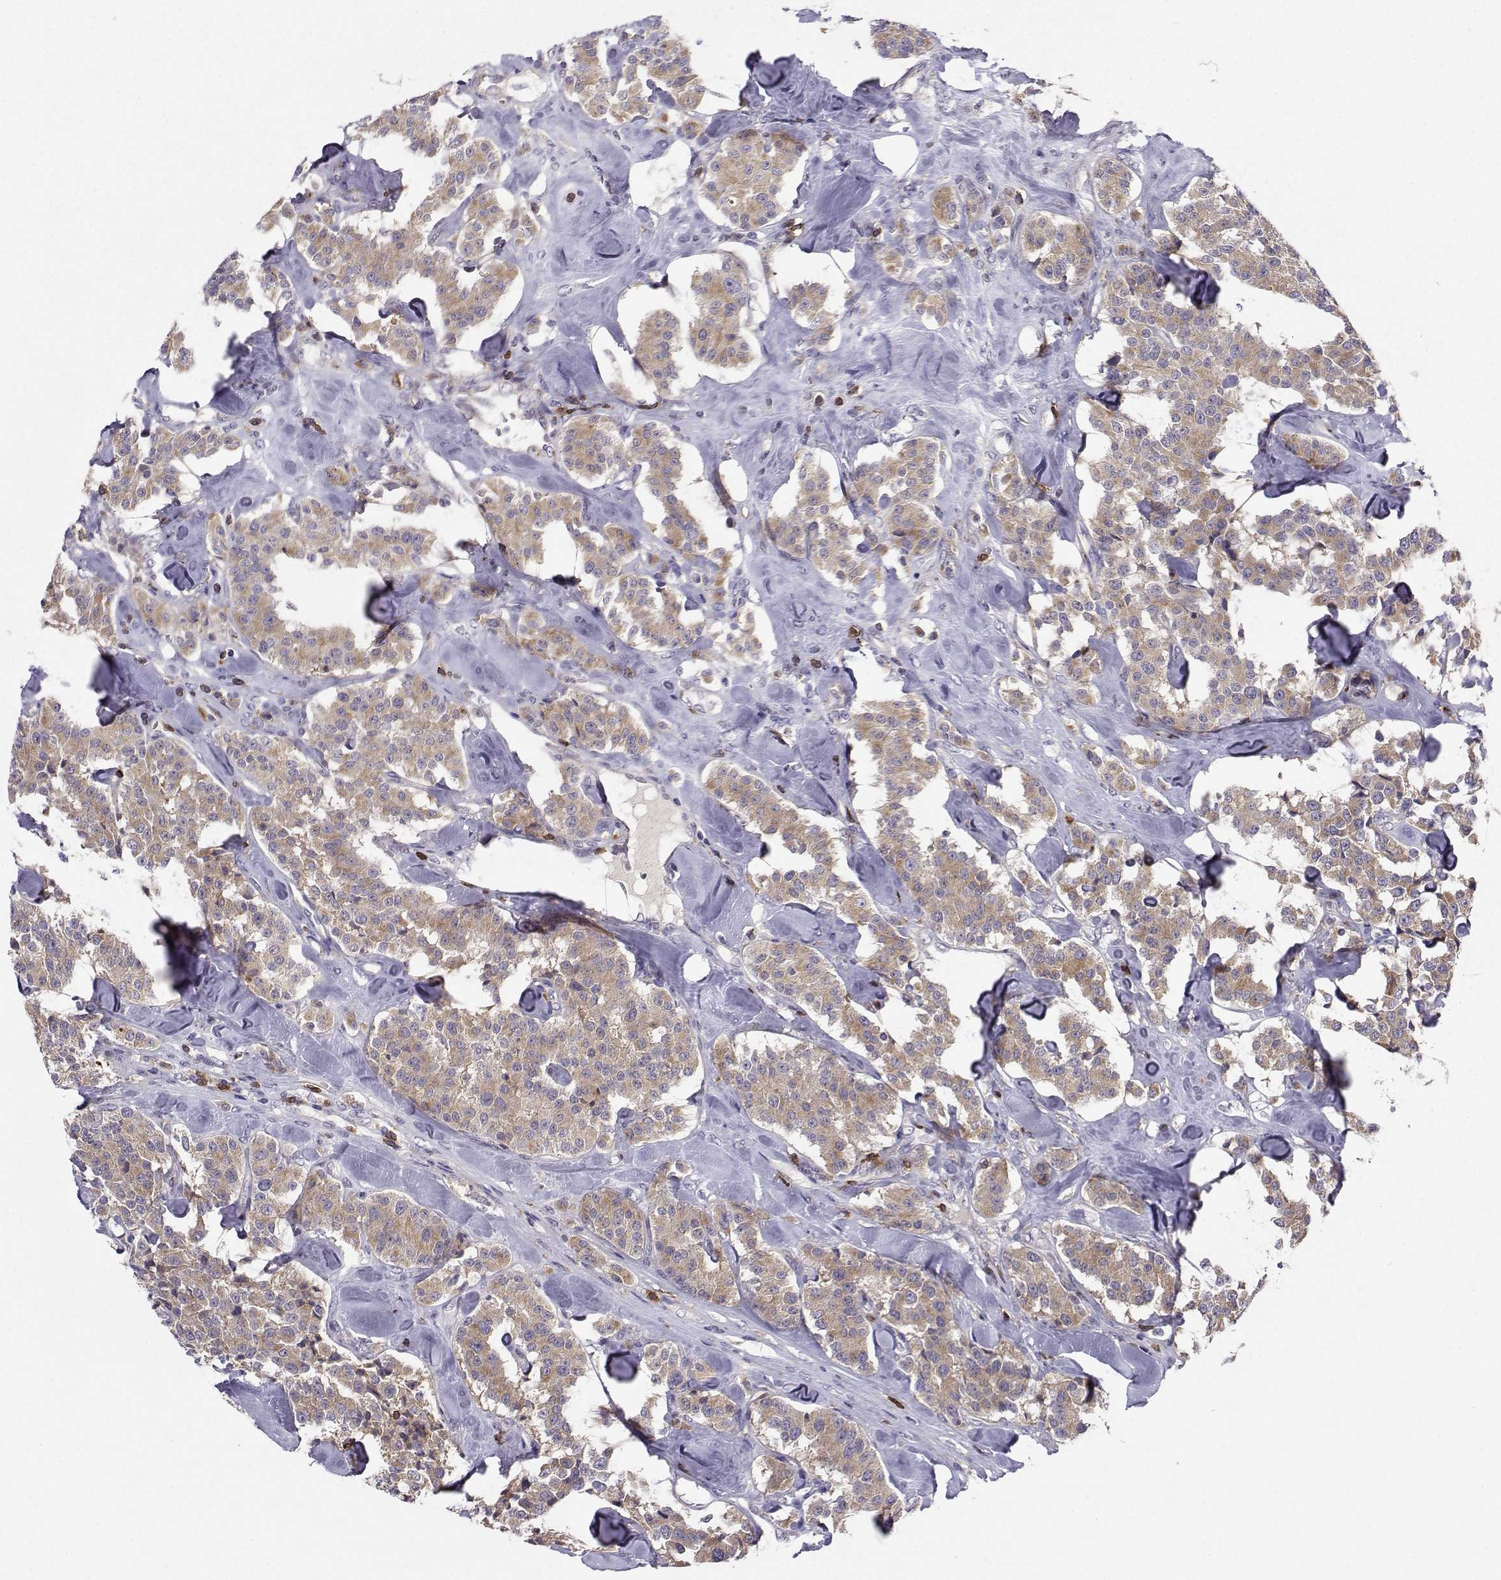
{"staining": {"intensity": "moderate", "quantity": "25%-75%", "location": "cytoplasmic/membranous"}, "tissue": "carcinoid", "cell_type": "Tumor cells", "image_type": "cancer", "snomed": [{"axis": "morphology", "description": "Carcinoid, malignant, NOS"}, {"axis": "topography", "description": "Pancreas"}], "caption": "Carcinoid (malignant) stained with DAB (3,3'-diaminobenzidine) immunohistochemistry (IHC) shows medium levels of moderate cytoplasmic/membranous staining in approximately 25%-75% of tumor cells.", "gene": "STXBP5", "patient": {"sex": "male", "age": 41}}